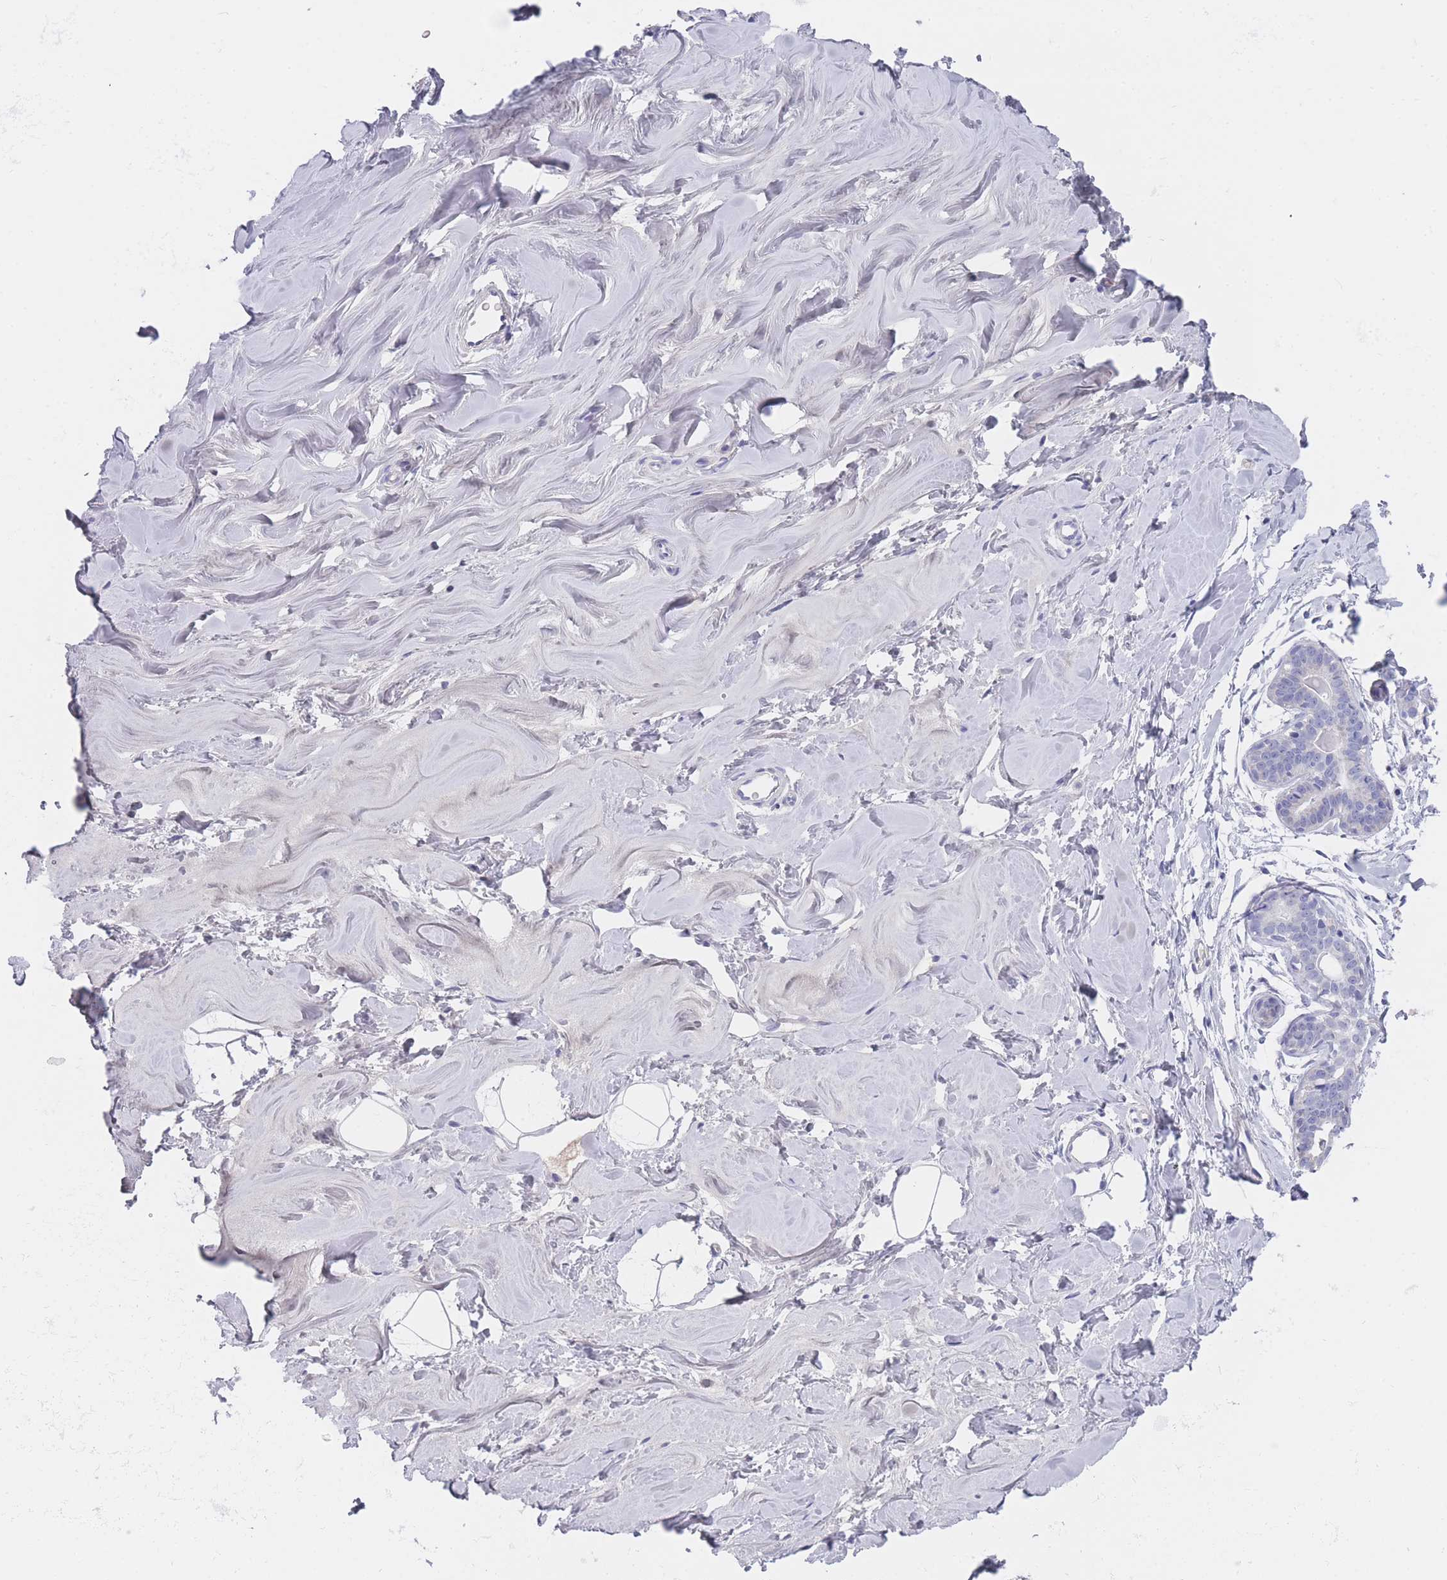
{"staining": {"intensity": "negative", "quantity": "none", "location": "none"}, "tissue": "breast", "cell_type": "Adipocytes", "image_type": "normal", "snomed": [{"axis": "morphology", "description": "Normal tissue, NOS"}, {"axis": "topography", "description": "Breast"}], "caption": "The immunohistochemistry image has no significant positivity in adipocytes of breast.", "gene": "MRPS14", "patient": {"sex": "female", "age": 25}}